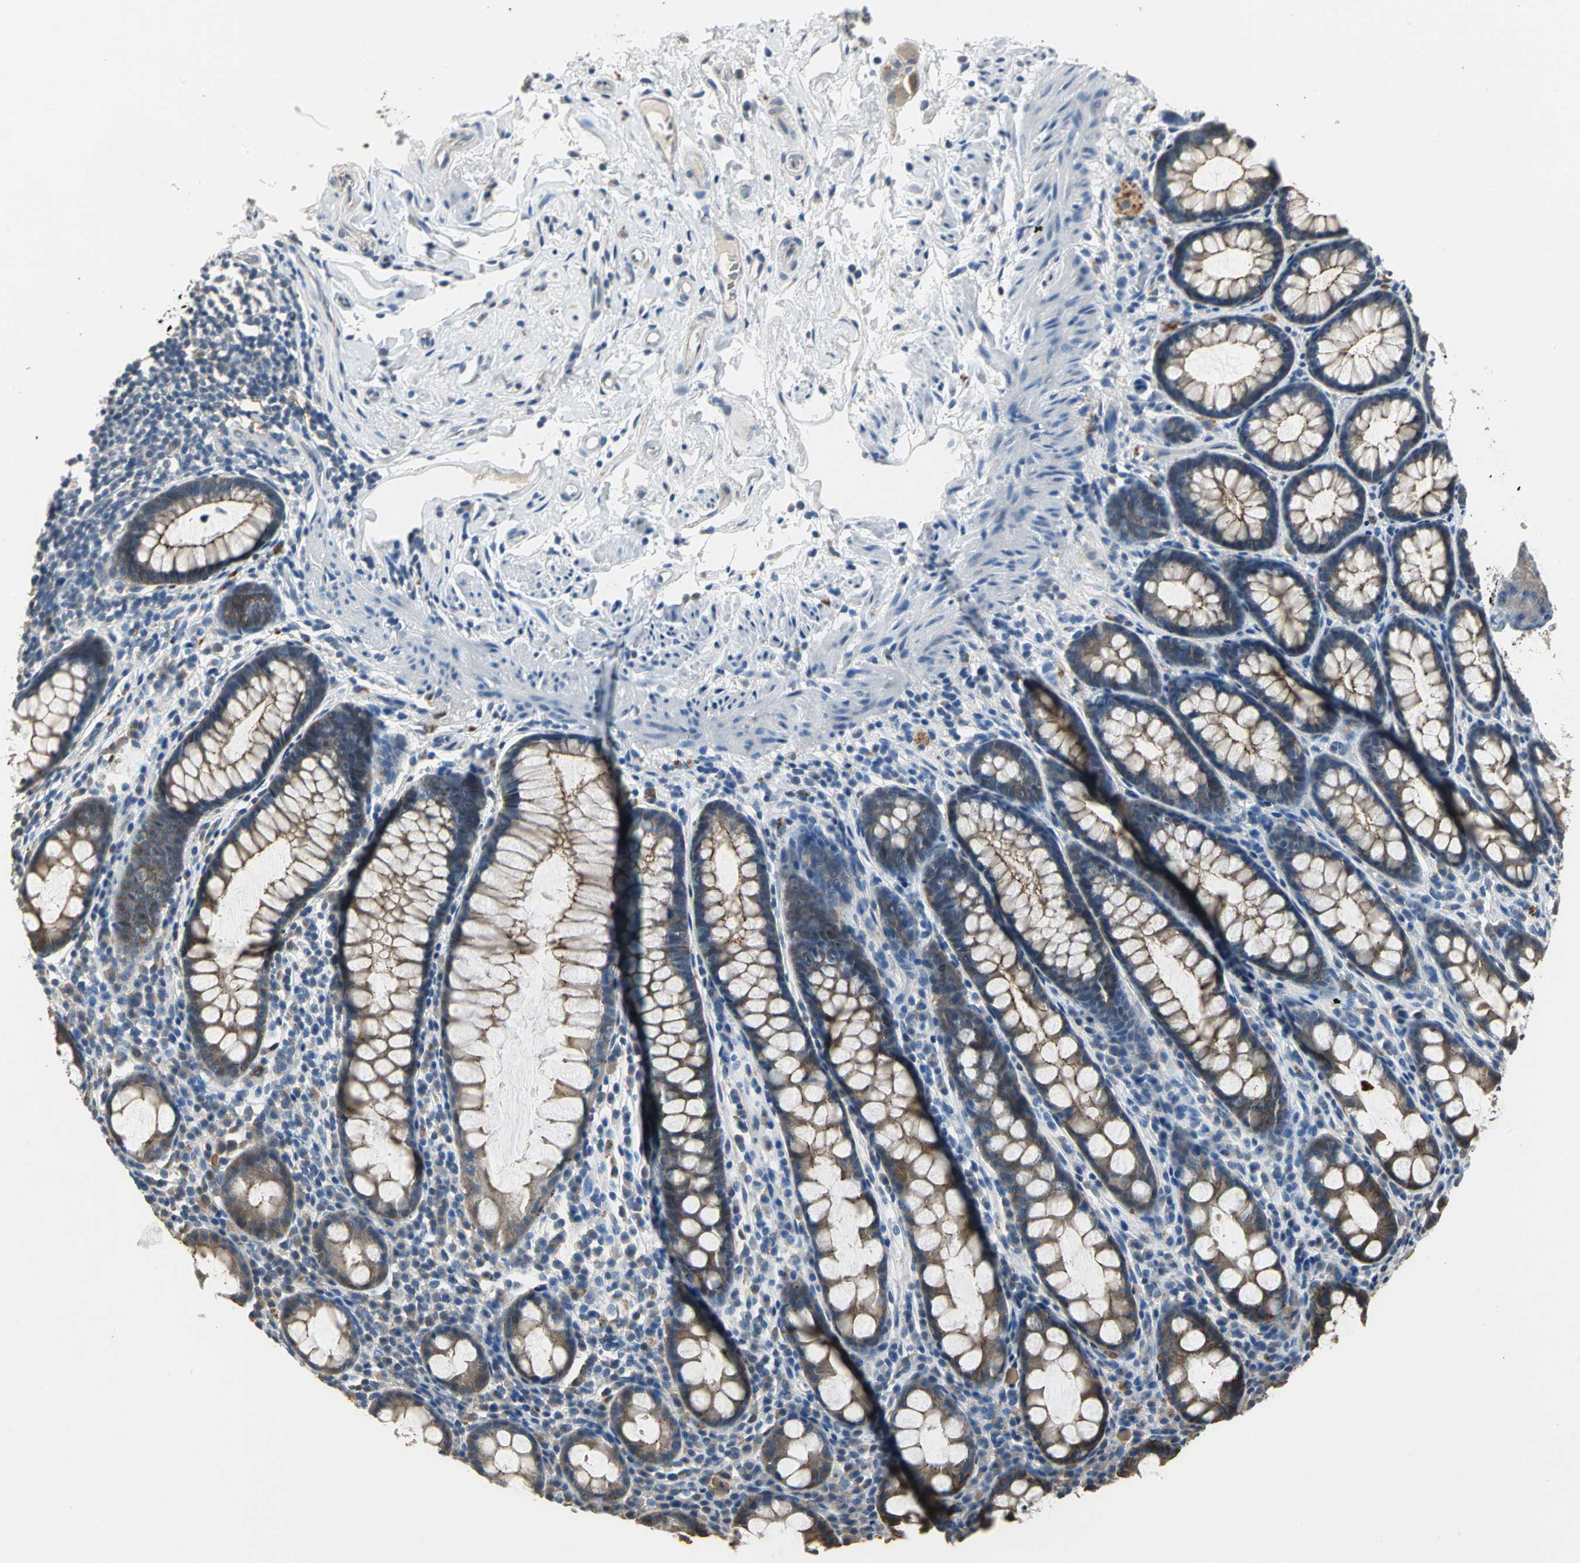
{"staining": {"intensity": "moderate", "quantity": ">75%", "location": "cytoplasmic/membranous"}, "tissue": "rectum", "cell_type": "Glandular cells", "image_type": "normal", "snomed": [{"axis": "morphology", "description": "Normal tissue, NOS"}, {"axis": "topography", "description": "Rectum"}], "caption": "Immunohistochemical staining of normal rectum exhibits moderate cytoplasmic/membranous protein positivity in approximately >75% of glandular cells.", "gene": "OCLN", "patient": {"sex": "male", "age": 92}}